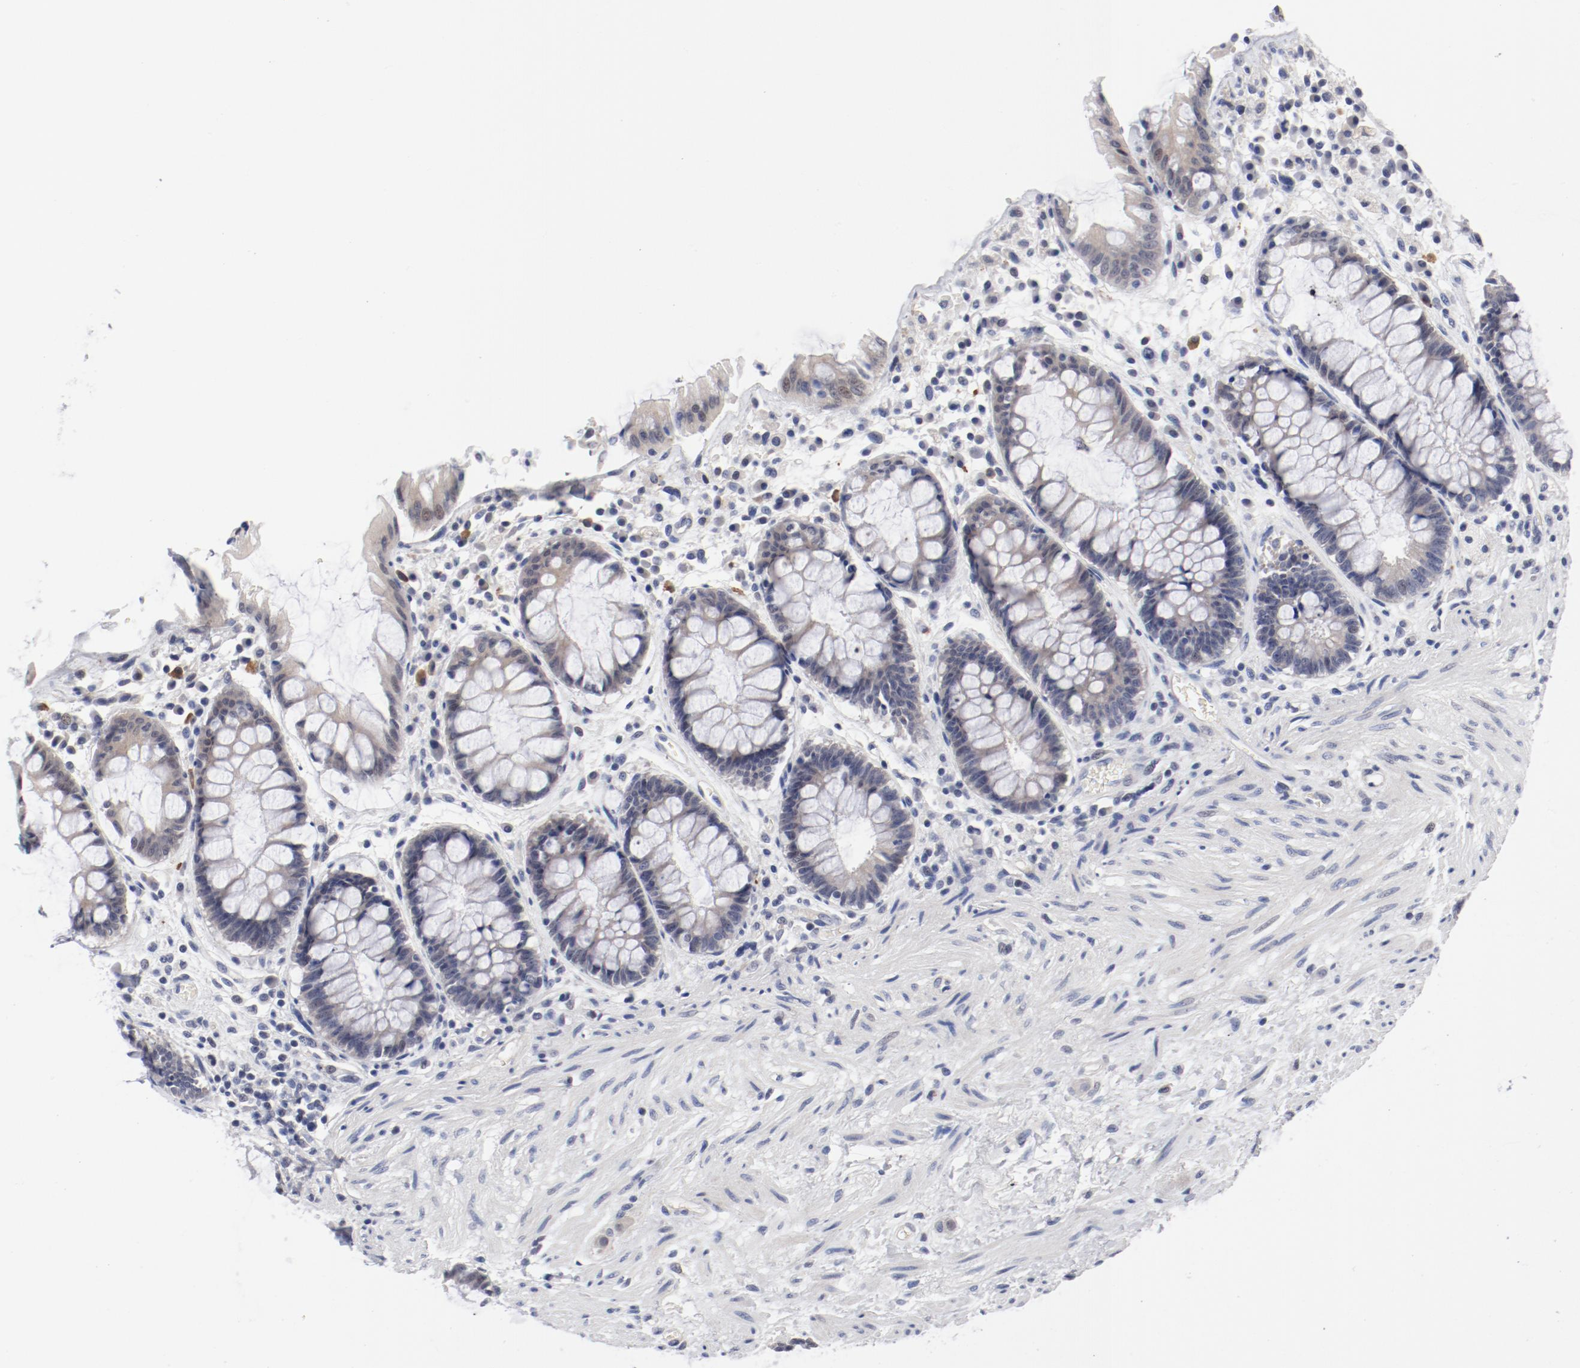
{"staining": {"intensity": "negative", "quantity": "none", "location": "none"}, "tissue": "rectum", "cell_type": "Glandular cells", "image_type": "normal", "snomed": [{"axis": "morphology", "description": "Normal tissue, NOS"}, {"axis": "topography", "description": "Rectum"}], "caption": "An image of human rectum is negative for staining in glandular cells. (Immunohistochemistry (ihc), brightfield microscopy, high magnification).", "gene": "KCNK13", "patient": {"sex": "female", "age": 46}}